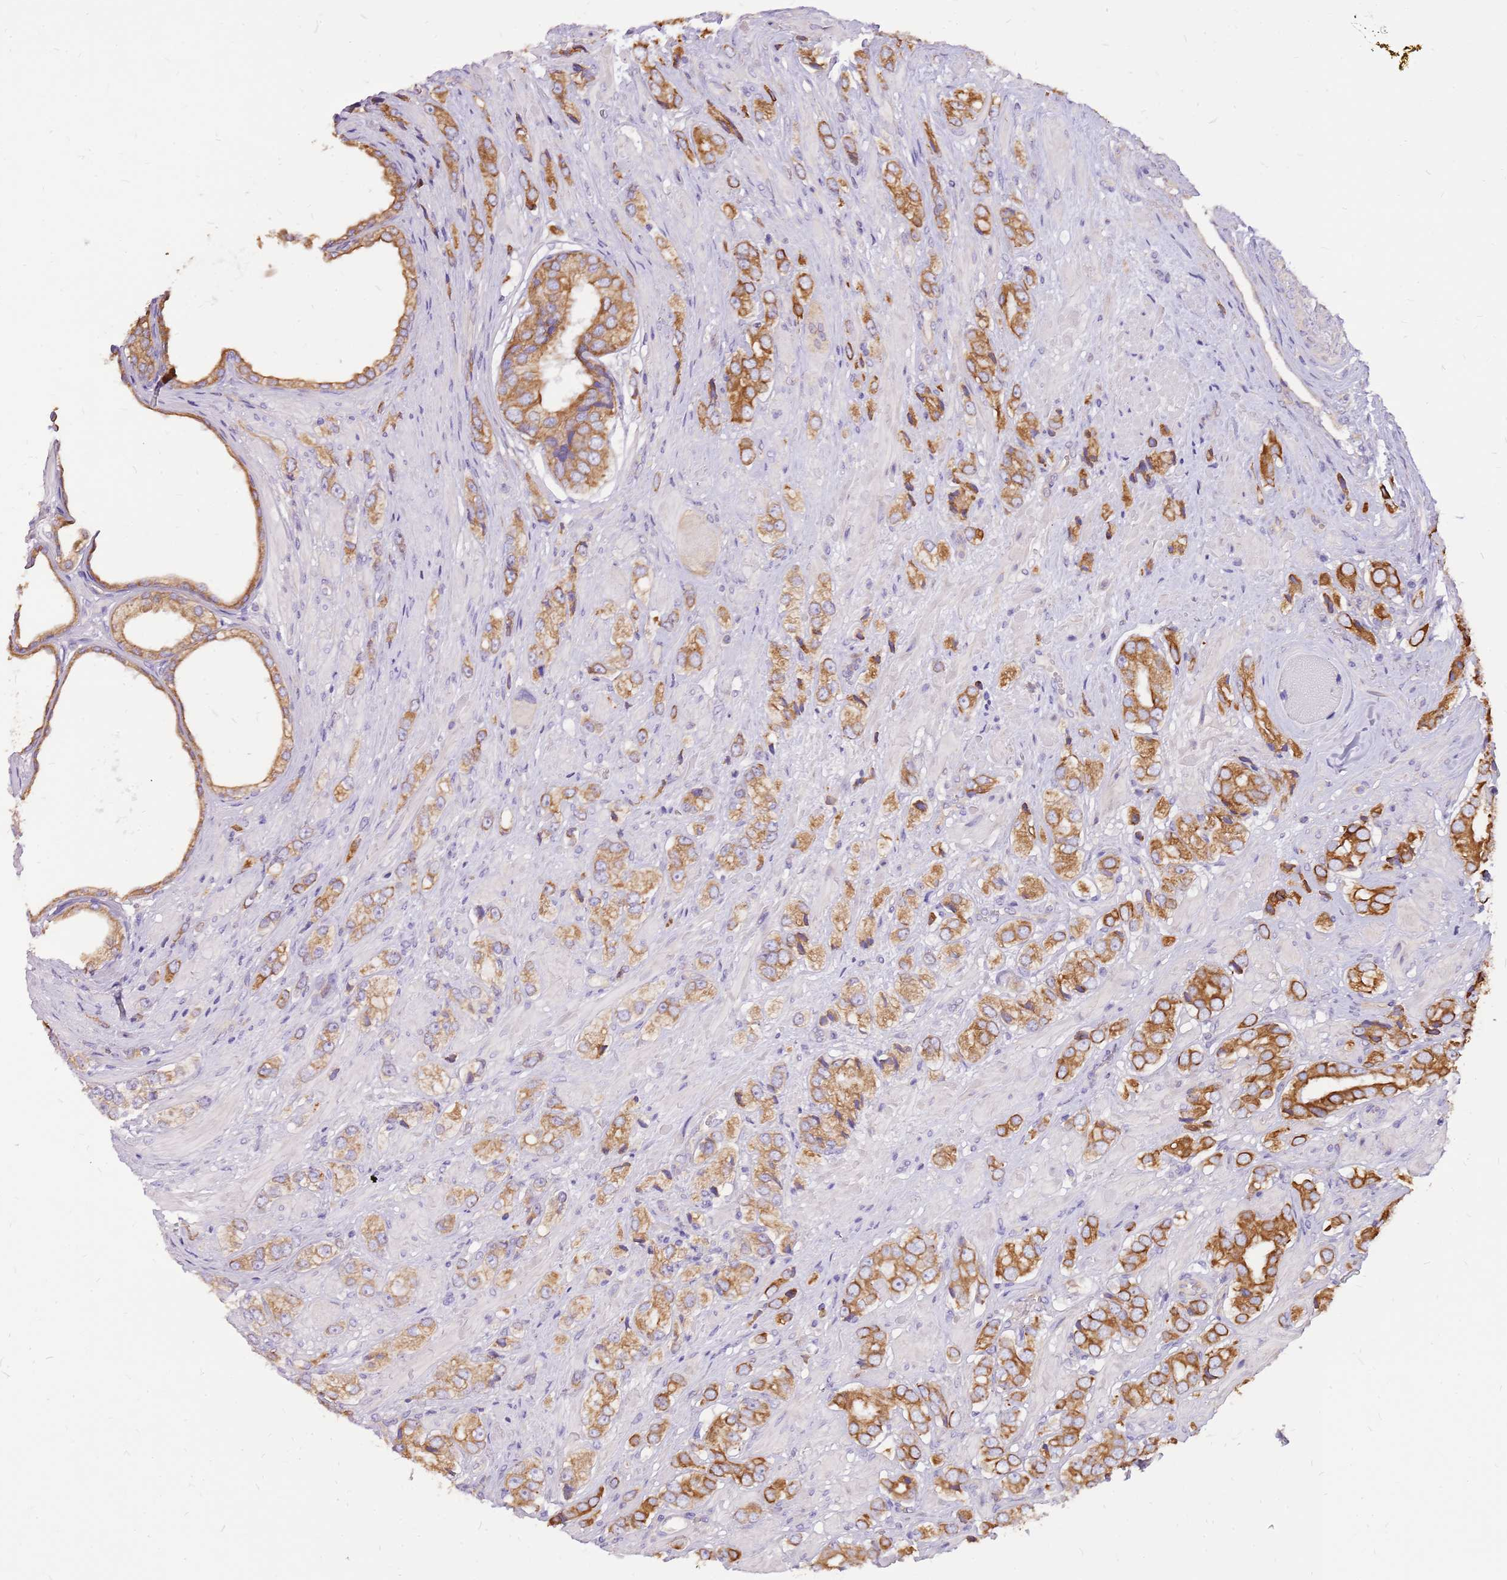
{"staining": {"intensity": "strong", "quantity": "25%-75%", "location": "cytoplasmic/membranous"}, "tissue": "prostate cancer", "cell_type": "Tumor cells", "image_type": "cancer", "snomed": [{"axis": "morphology", "description": "Adenocarcinoma, High grade"}, {"axis": "topography", "description": "Prostate and seminal vesicle, NOS"}], "caption": "Immunohistochemistry (IHC) (DAB) staining of high-grade adenocarcinoma (prostate) exhibits strong cytoplasmic/membranous protein expression in about 25%-75% of tumor cells. (IHC, brightfield microscopy, high magnification).", "gene": "WASHC4", "patient": {"sex": "male", "age": 64}}